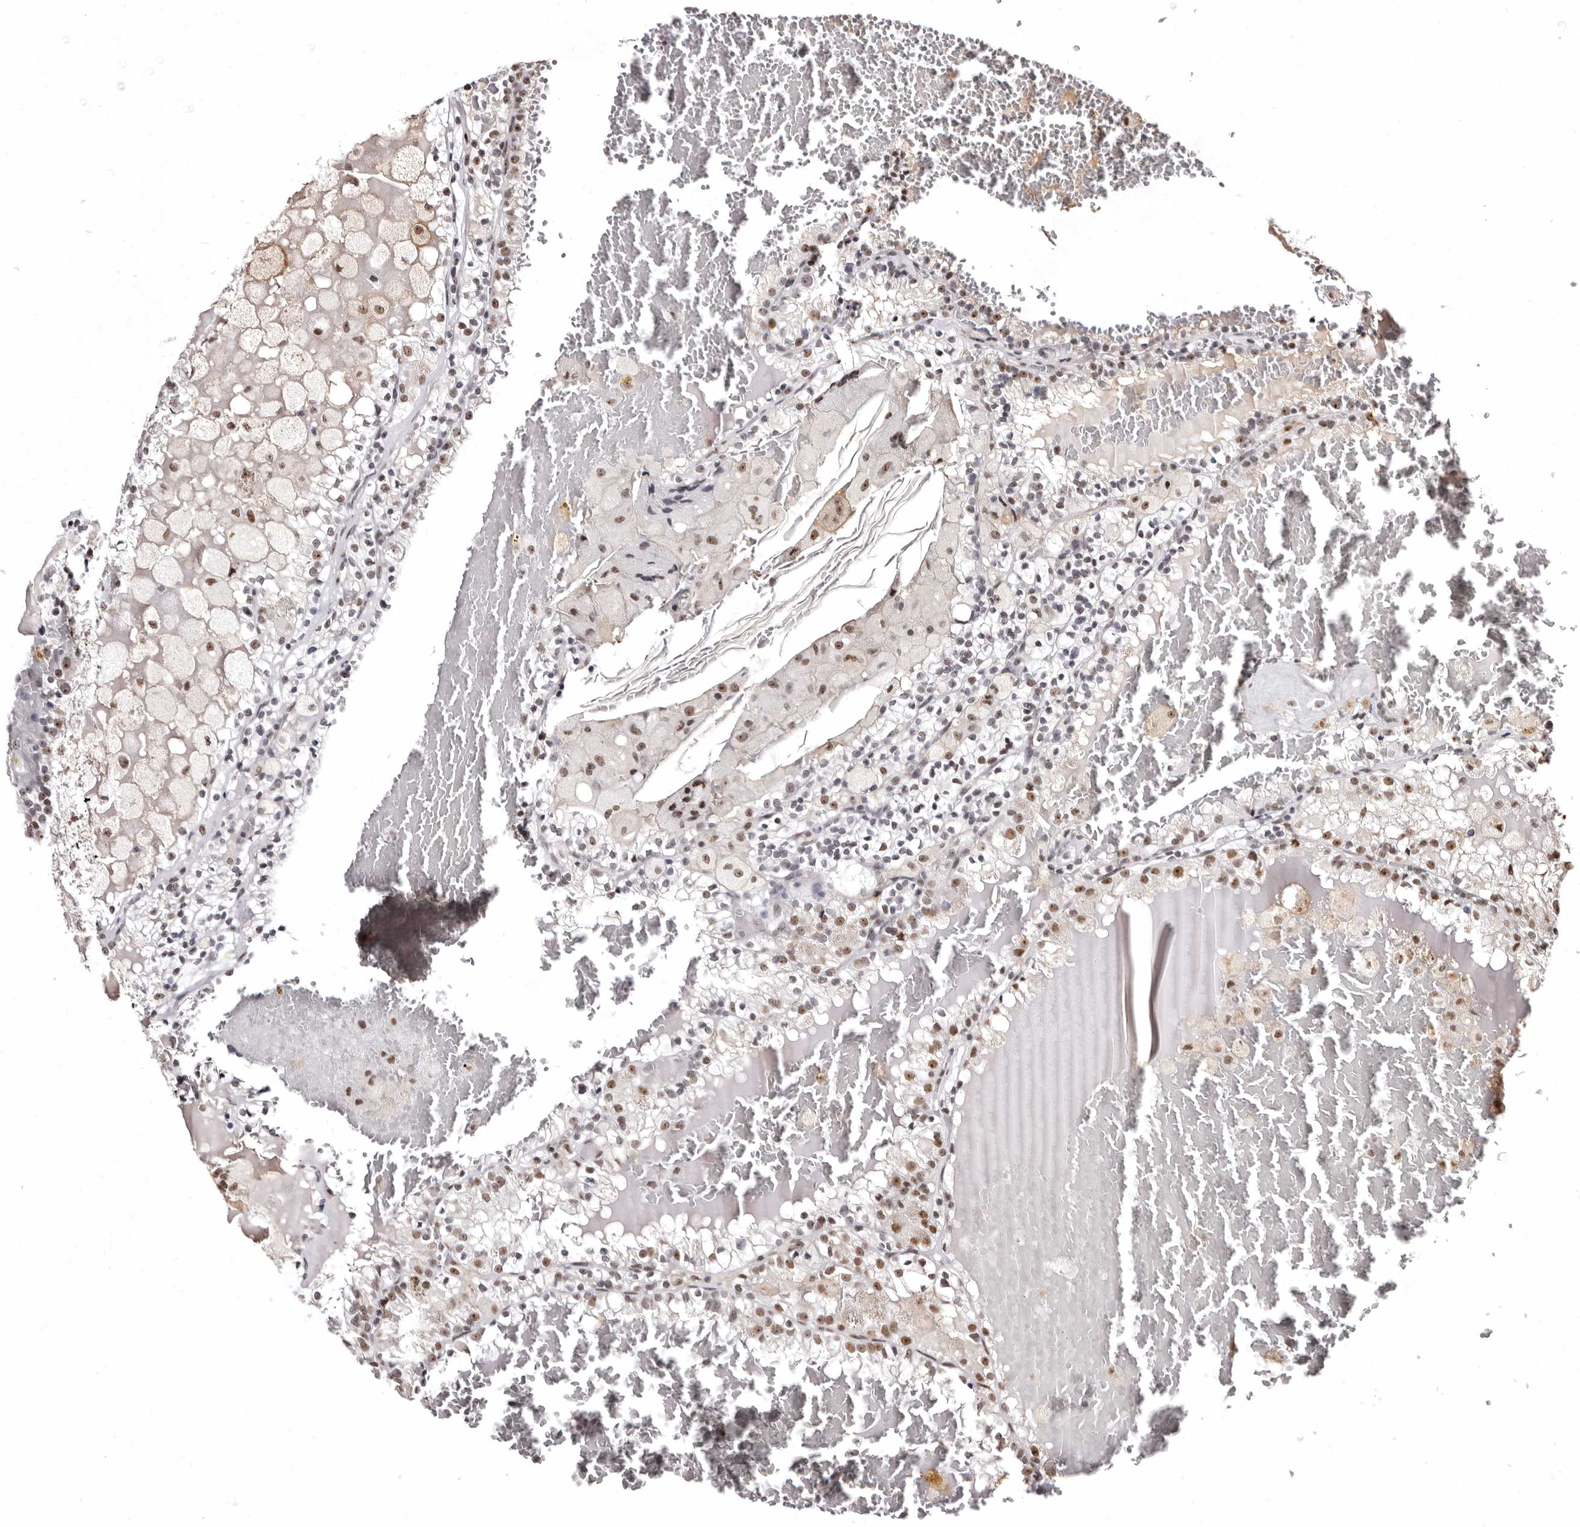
{"staining": {"intensity": "moderate", "quantity": ">75%", "location": "nuclear"}, "tissue": "renal cancer", "cell_type": "Tumor cells", "image_type": "cancer", "snomed": [{"axis": "morphology", "description": "Adenocarcinoma, NOS"}, {"axis": "topography", "description": "Kidney"}], "caption": "IHC micrograph of neoplastic tissue: human renal cancer (adenocarcinoma) stained using immunohistochemistry (IHC) demonstrates medium levels of moderate protein expression localized specifically in the nuclear of tumor cells, appearing as a nuclear brown color.", "gene": "ANAPC11", "patient": {"sex": "female", "age": 56}}